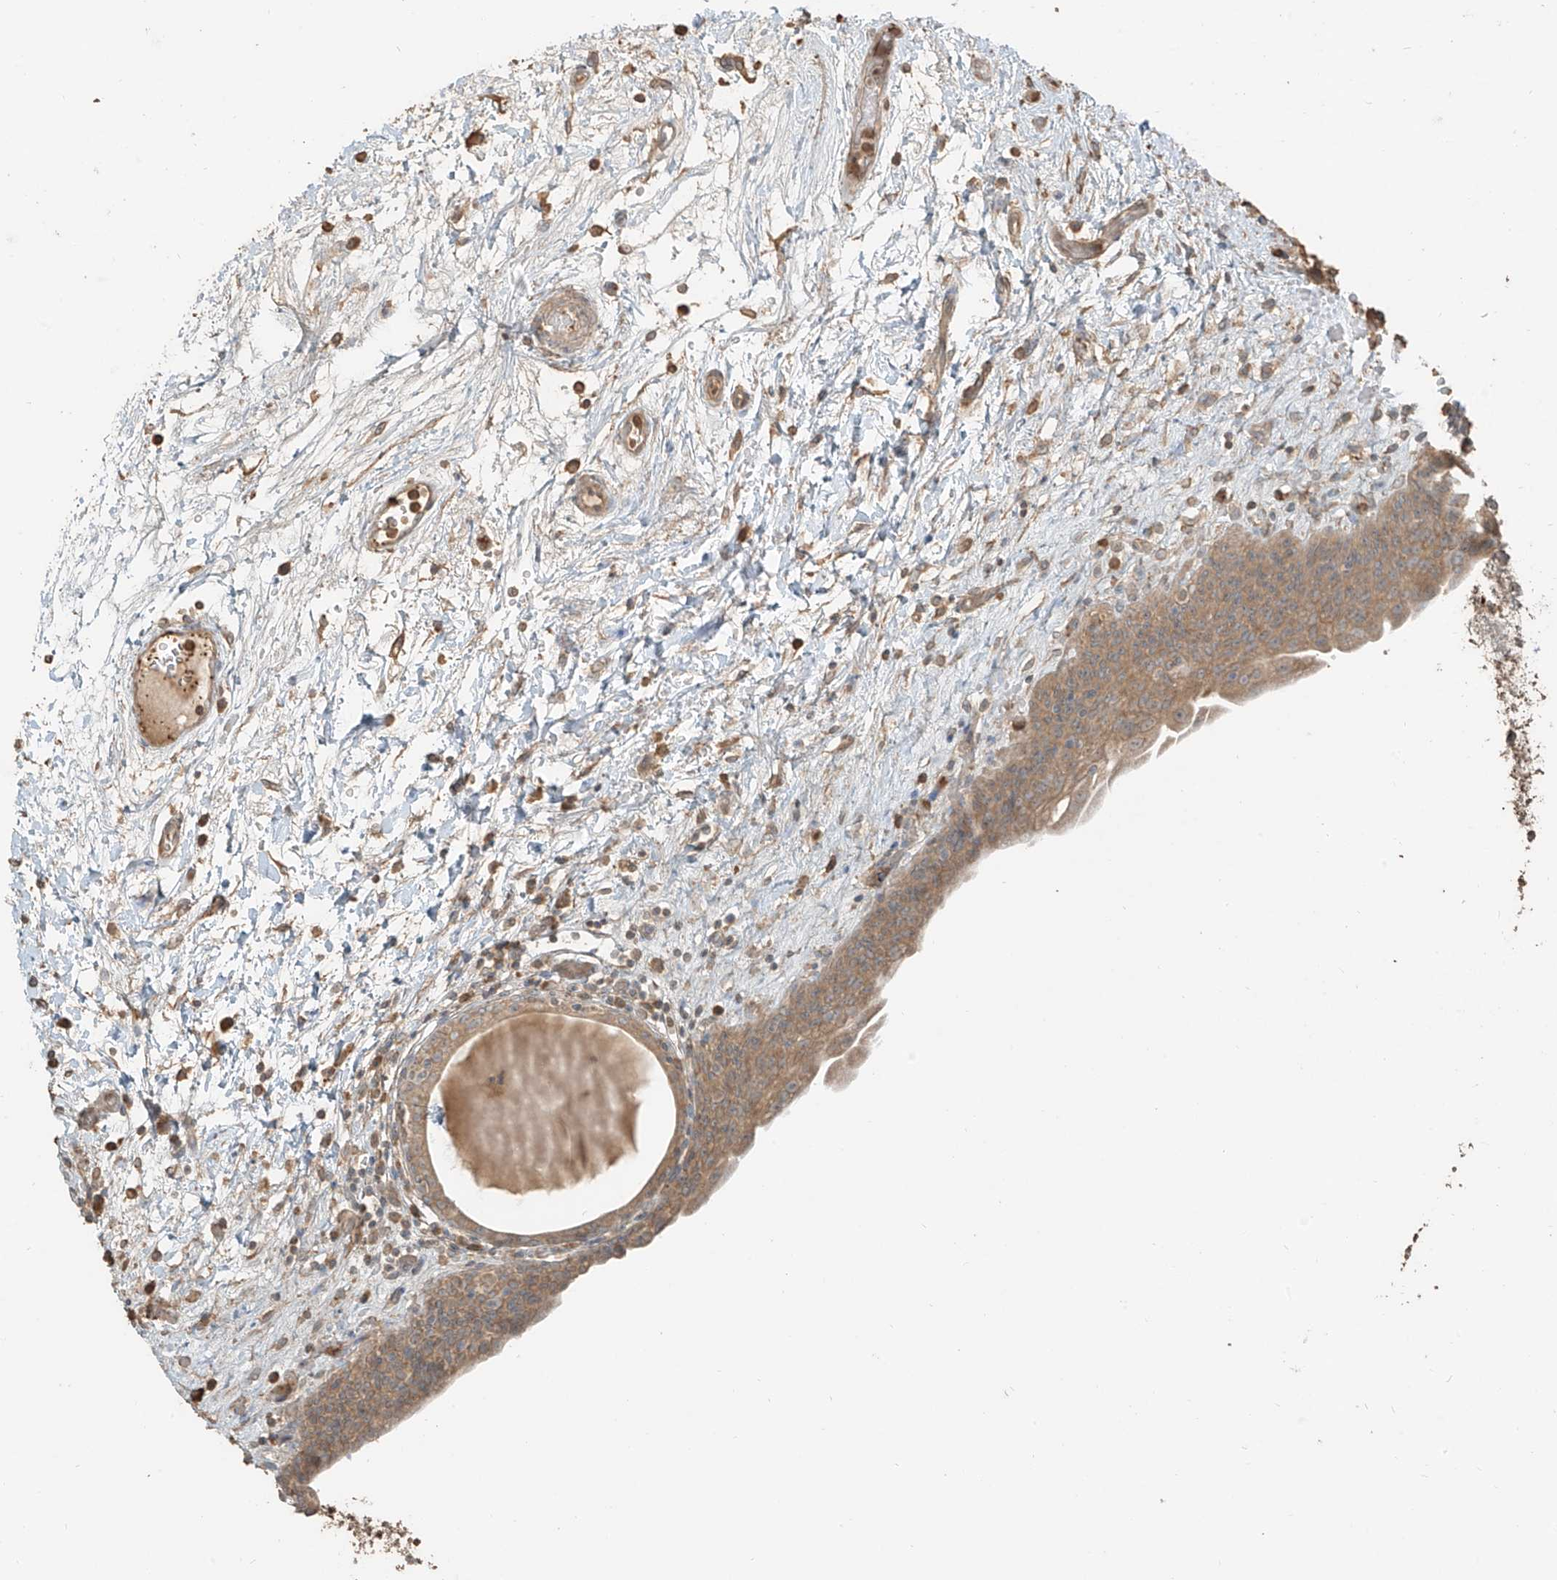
{"staining": {"intensity": "moderate", "quantity": ">75%", "location": "cytoplasmic/membranous"}, "tissue": "urinary bladder", "cell_type": "Urothelial cells", "image_type": "normal", "snomed": [{"axis": "morphology", "description": "Normal tissue, NOS"}, {"axis": "topography", "description": "Urinary bladder"}], "caption": "Urinary bladder stained with a brown dye shows moderate cytoplasmic/membranous positive expression in approximately >75% of urothelial cells.", "gene": "RFTN2", "patient": {"sex": "male", "age": 83}}